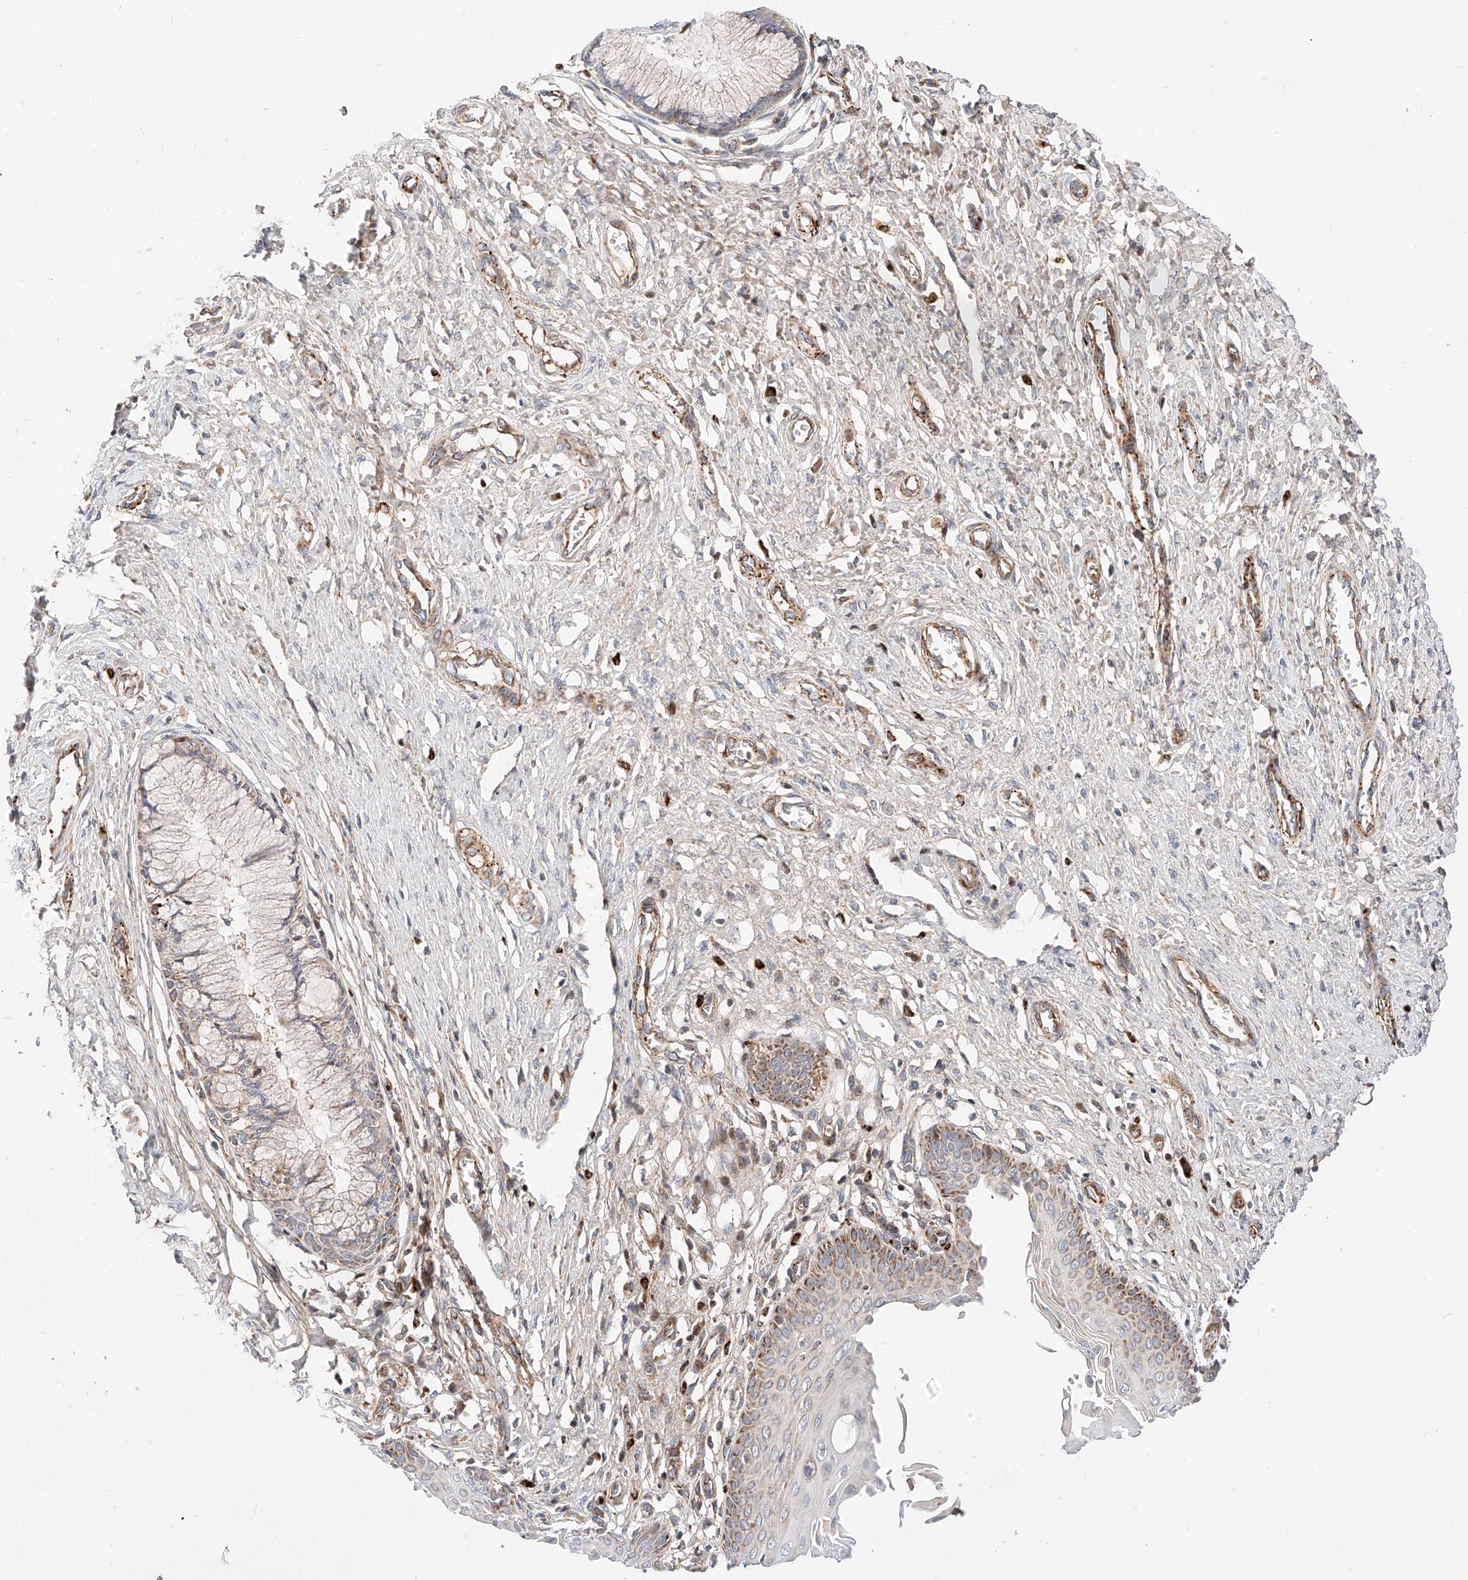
{"staining": {"intensity": "weak", "quantity": "25%-75%", "location": "cytoplasmic/membranous"}, "tissue": "cervix", "cell_type": "Glandular cells", "image_type": "normal", "snomed": [{"axis": "morphology", "description": "Normal tissue, NOS"}, {"axis": "topography", "description": "Cervix"}], "caption": "Benign cervix was stained to show a protein in brown. There is low levels of weak cytoplasmic/membranous staining in about 25%-75% of glandular cells. The protein is stained brown, and the nuclei are stained in blue (DAB IHC with brightfield microscopy, high magnification).", "gene": "OSGEPL1", "patient": {"sex": "female", "age": 55}}